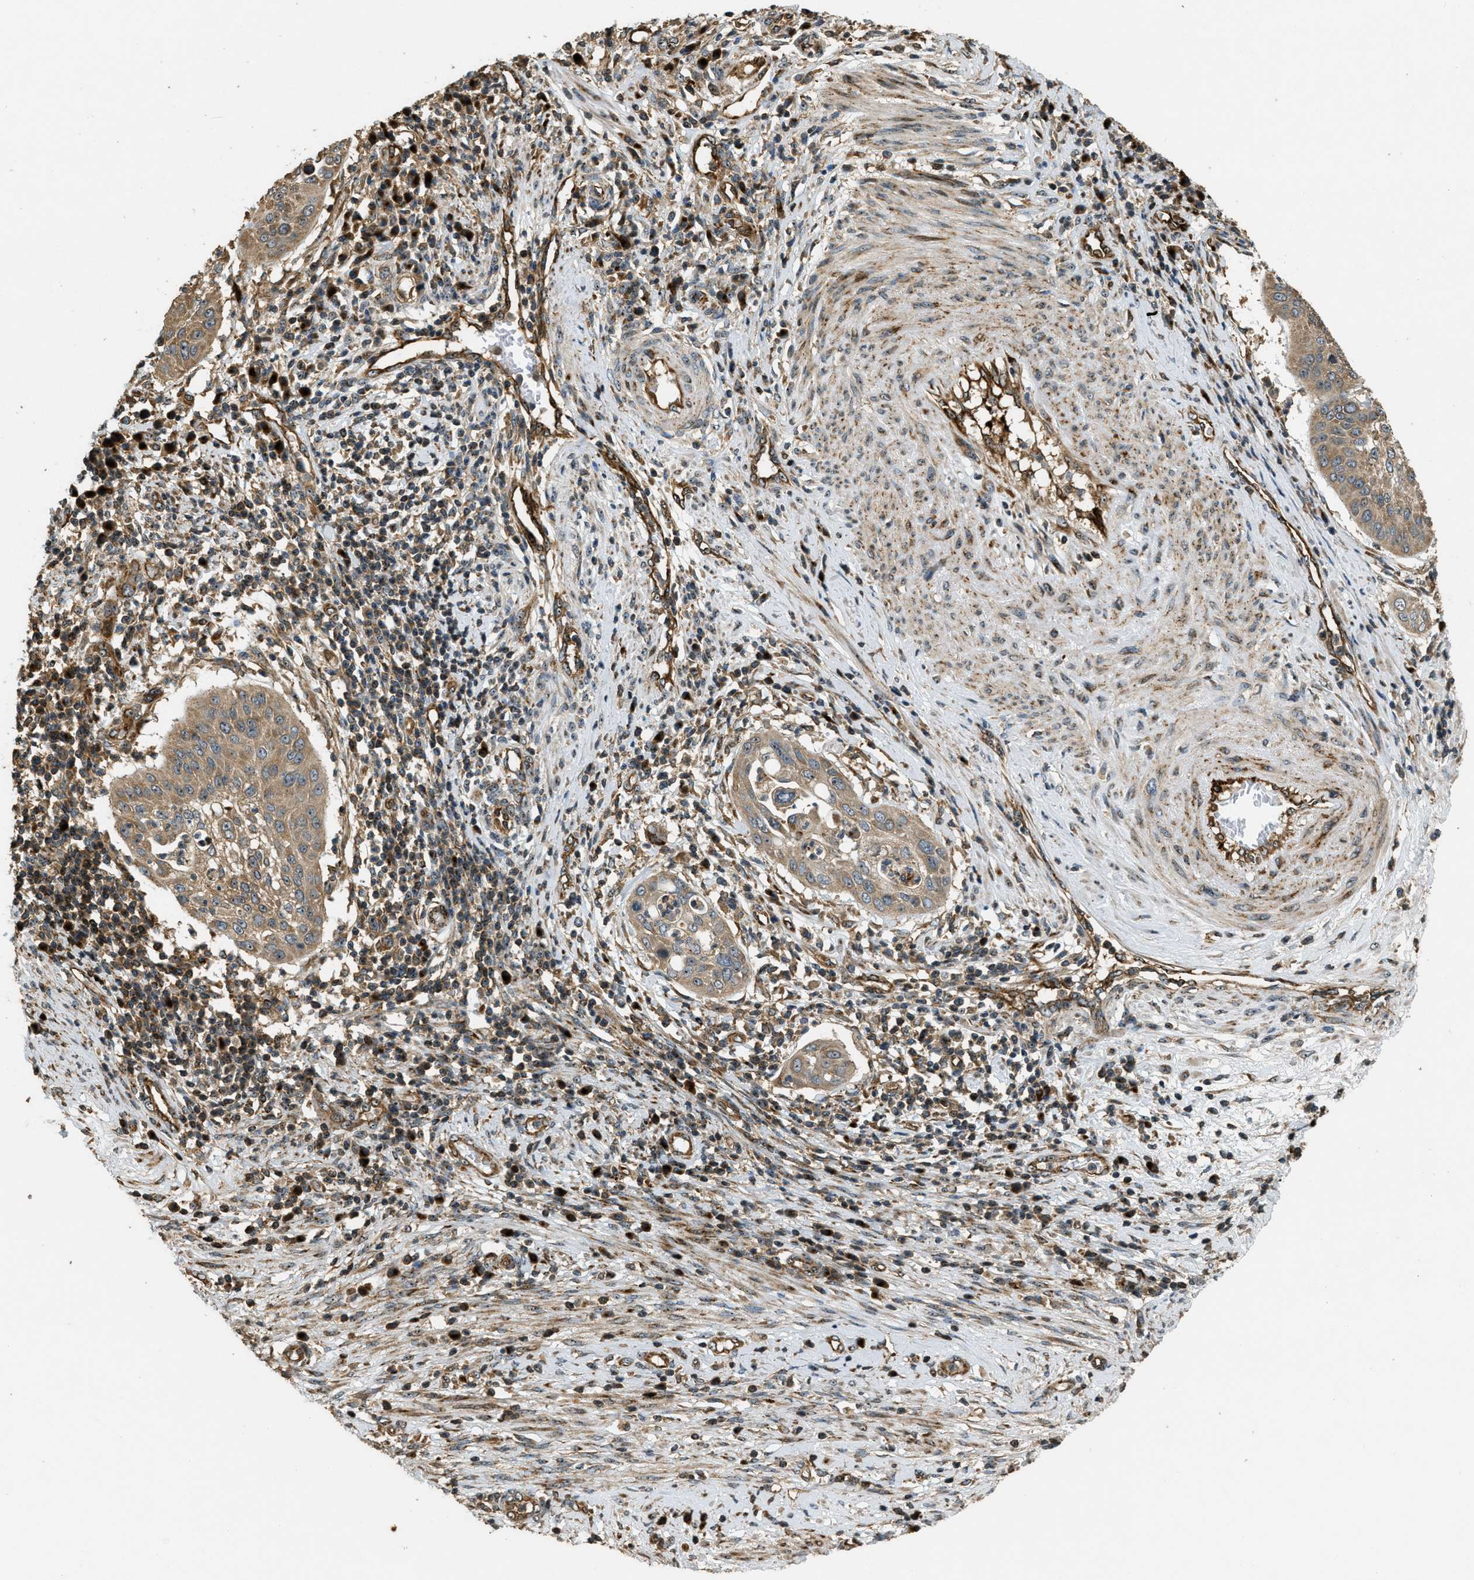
{"staining": {"intensity": "moderate", "quantity": ">75%", "location": "cytoplasmic/membranous,nuclear"}, "tissue": "cervical cancer", "cell_type": "Tumor cells", "image_type": "cancer", "snomed": [{"axis": "morphology", "description": "Normal tissue, NOS"}, {"axis": "morphology", "description": "Squamous cell carcinoma, NOS"}, {"axis": "topography", "description": "Cervix"}], "caption": "Moderate cytoplasmic/membranous and nuclear protein staining is appreciated in about >75% of tumor cells in cervical cancer.", "gene": "LRP12", "patient": {"sex": "female", "age": 39}}